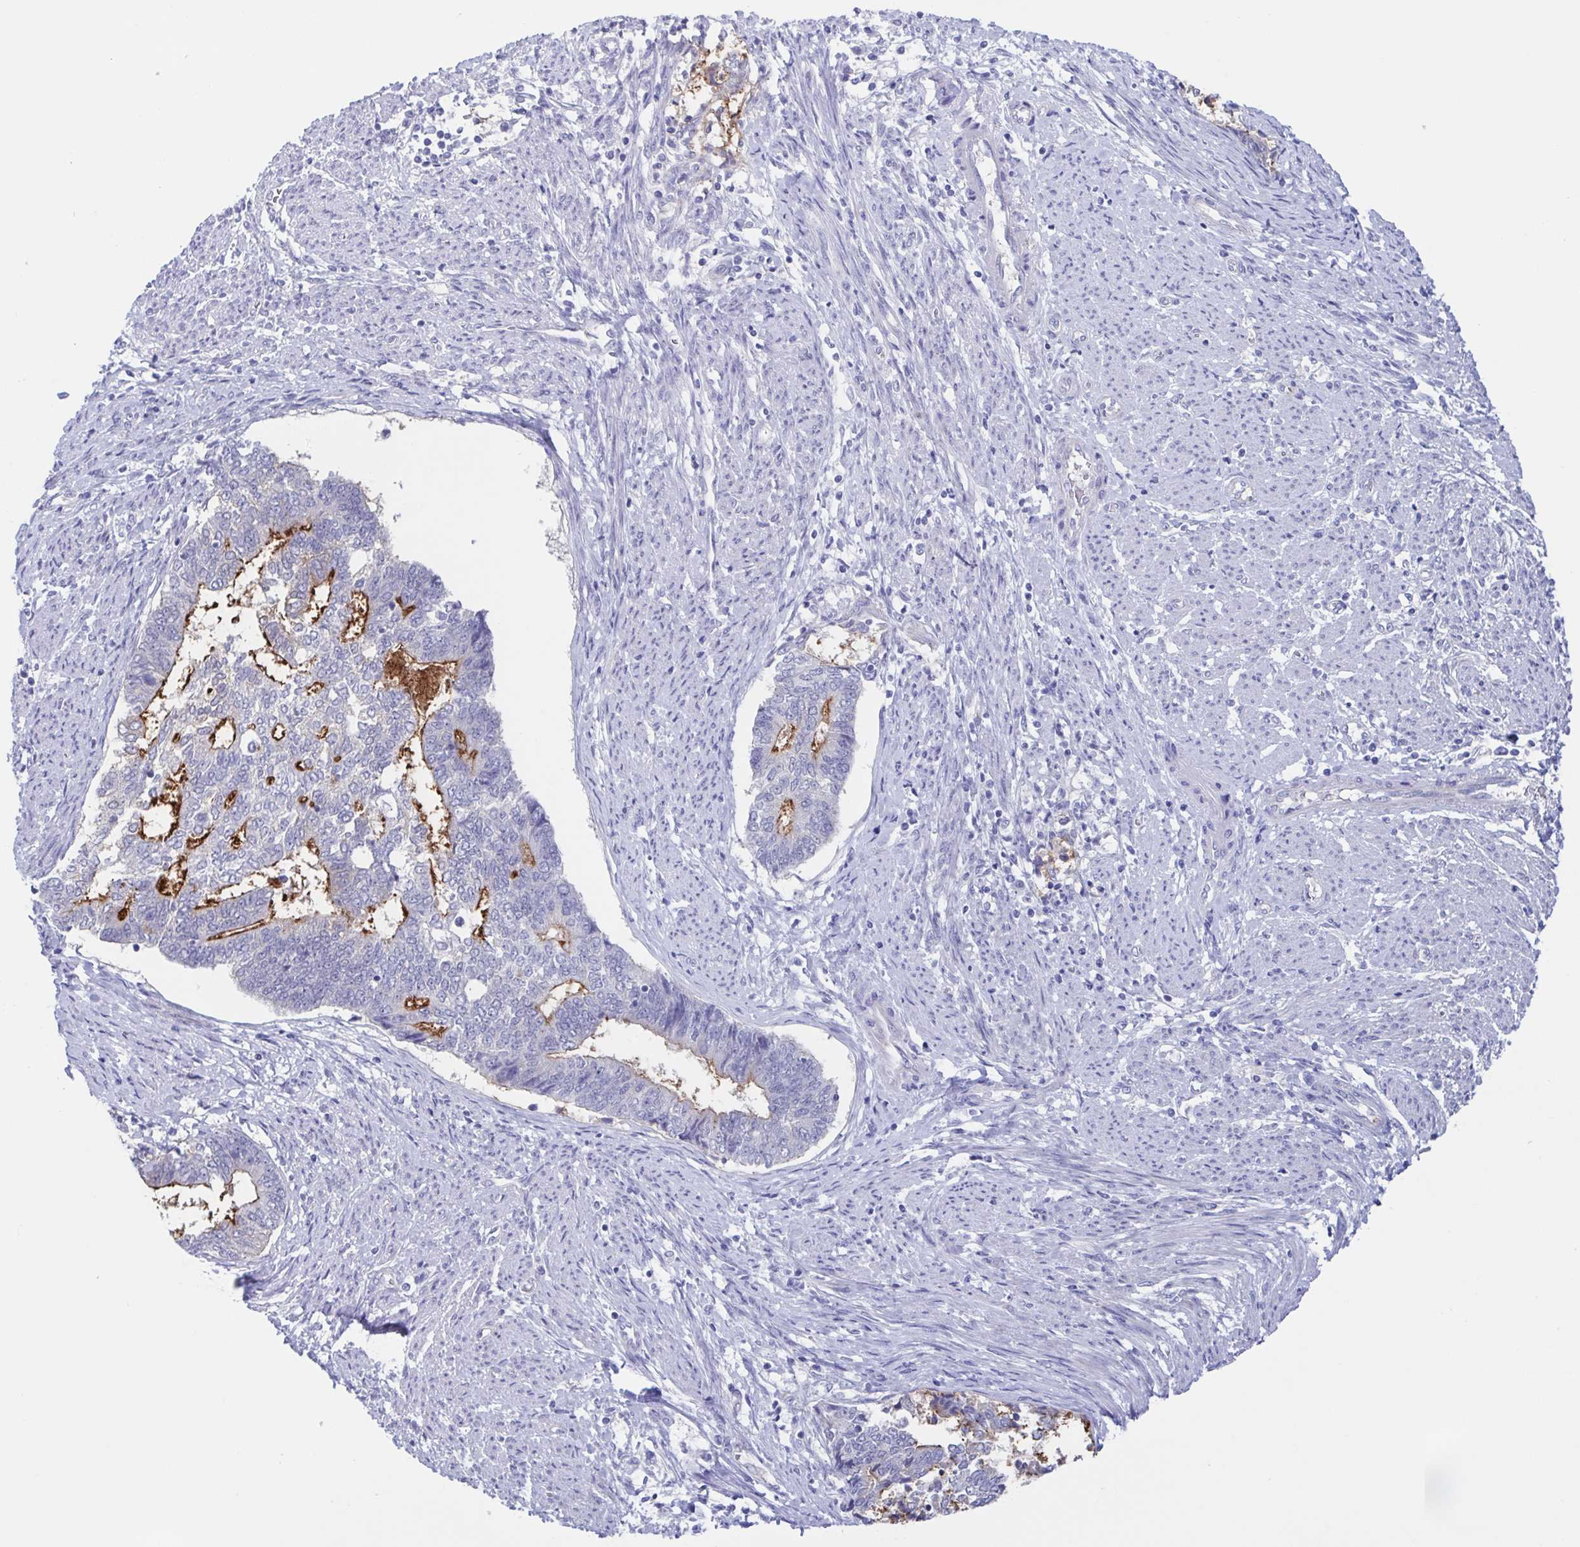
{"staining": {"intensity": "moderate", "quantity": "<25%", "location": "cytoplasmic/membranous"}, "tissue": "endometrial cancer", "cell_type": "Tumor cells", "image_type": "cancer", "snomed": [{"axis": "morphology", "description": "Adenocarcinoma, NOS"}, {"axis": "topography", "description": "Endometrium"}], "caption": "Endometrial cancer (adenocarcinoma) stained with DAB (3,3'-diaminobenzidine) IHC displays low levels of moderate cytoplasmic/membranous expression in about <25% of tumor cells. Immunohistochemistry (ihc) stains the protein in brown and the nuclei are stained blue.", "gene": "TEX12", "patient": {"sex": "female", "age": 65}}